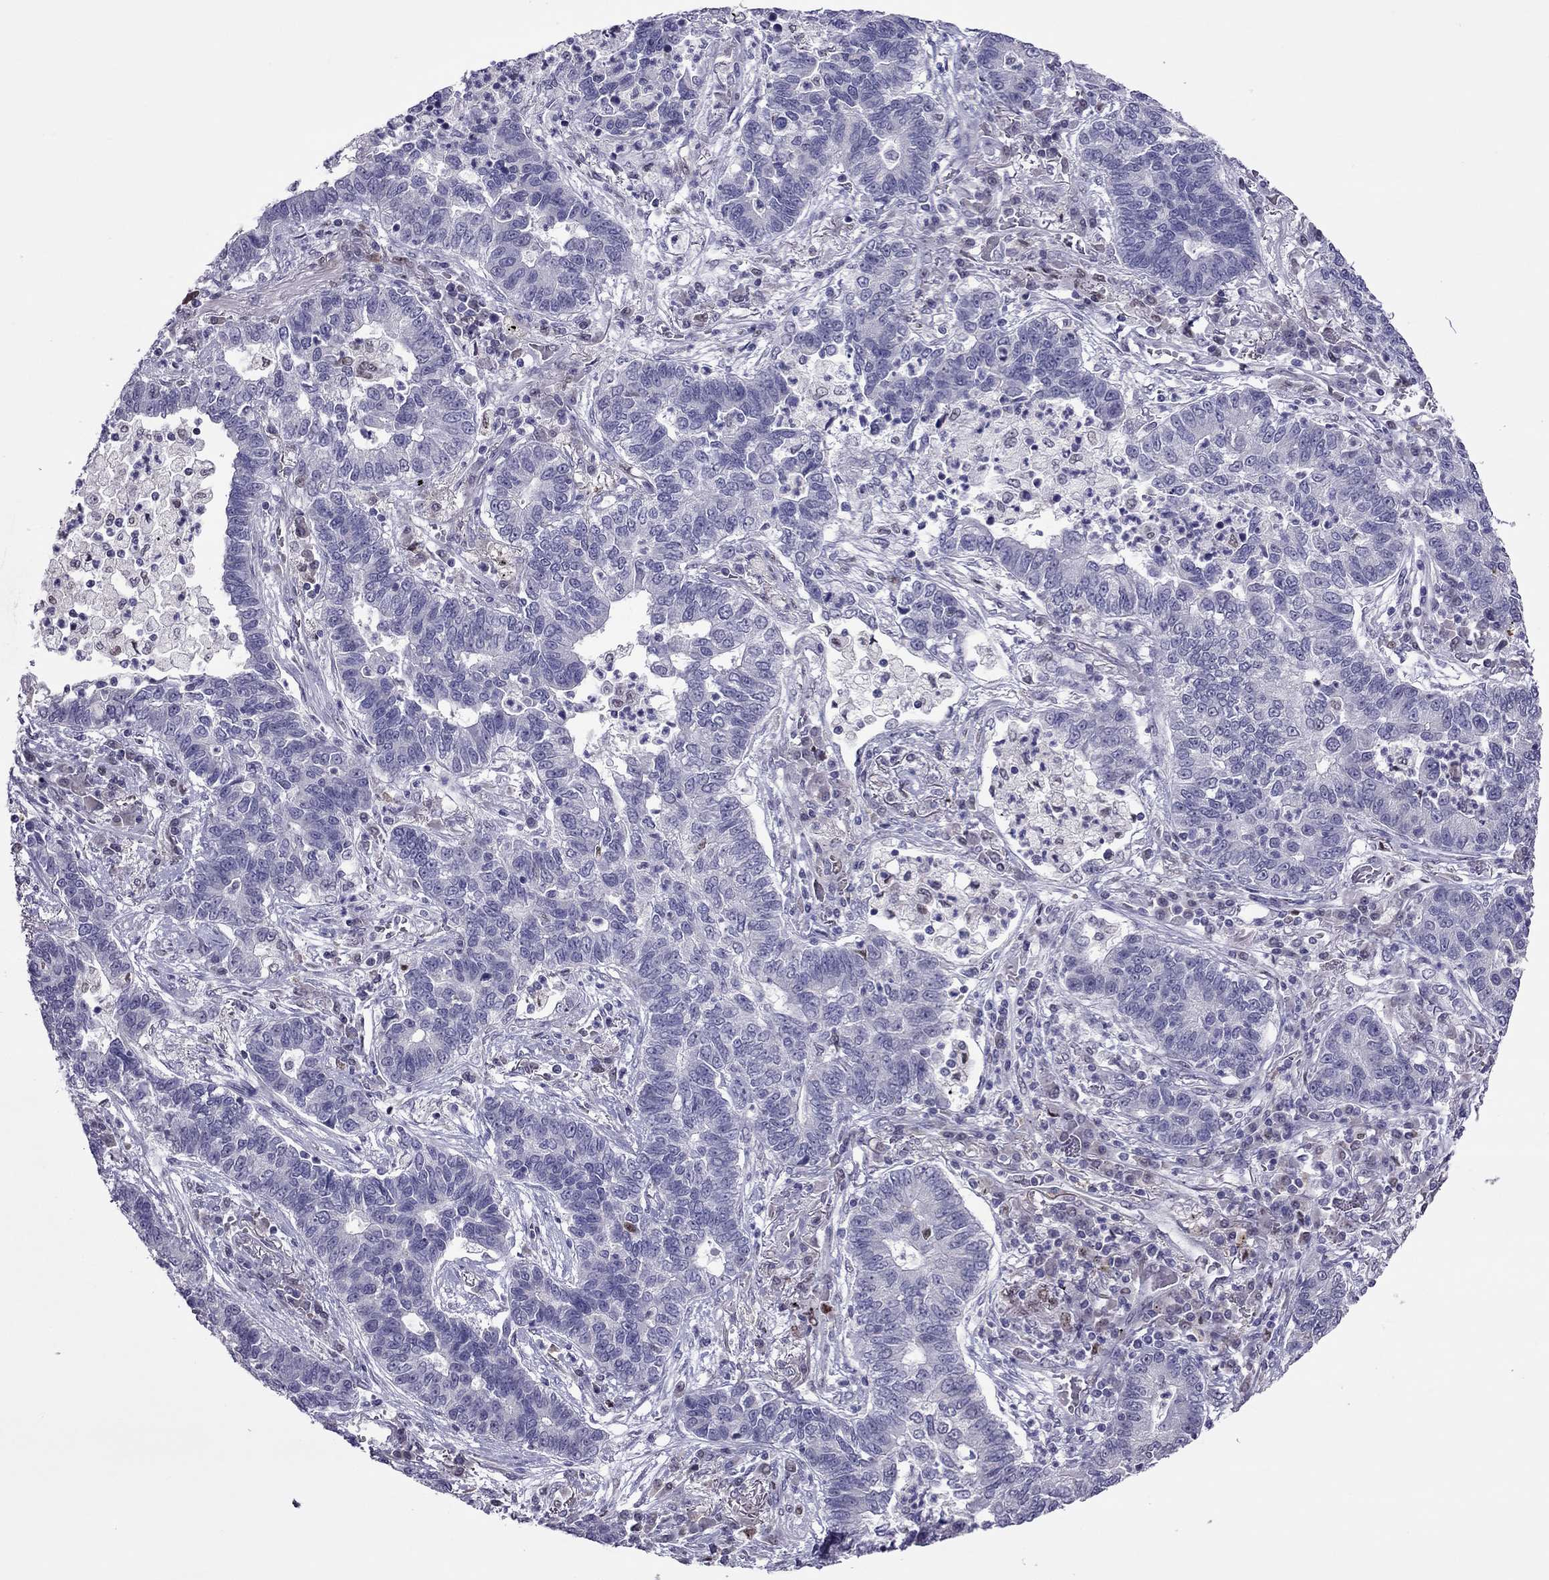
{"staining": {"intensity": "negative", "quantity": "none", "location": "none"}, "tissue": "lung cancer", "cell_type": "Tumor cells", "image_type": "cancer", "snomed": [{"axis": "morphology", "description": "Adenocarcinoma, NOS"}, {"axis": "topography", "description": "Lung"}], "caption": "Micrograph shows no protein expression in tumor cells of lung cancer (adenocarcinoma) tissue.", "gene": "SPINT3", "patient": {"sex": "female", "age": 57}}